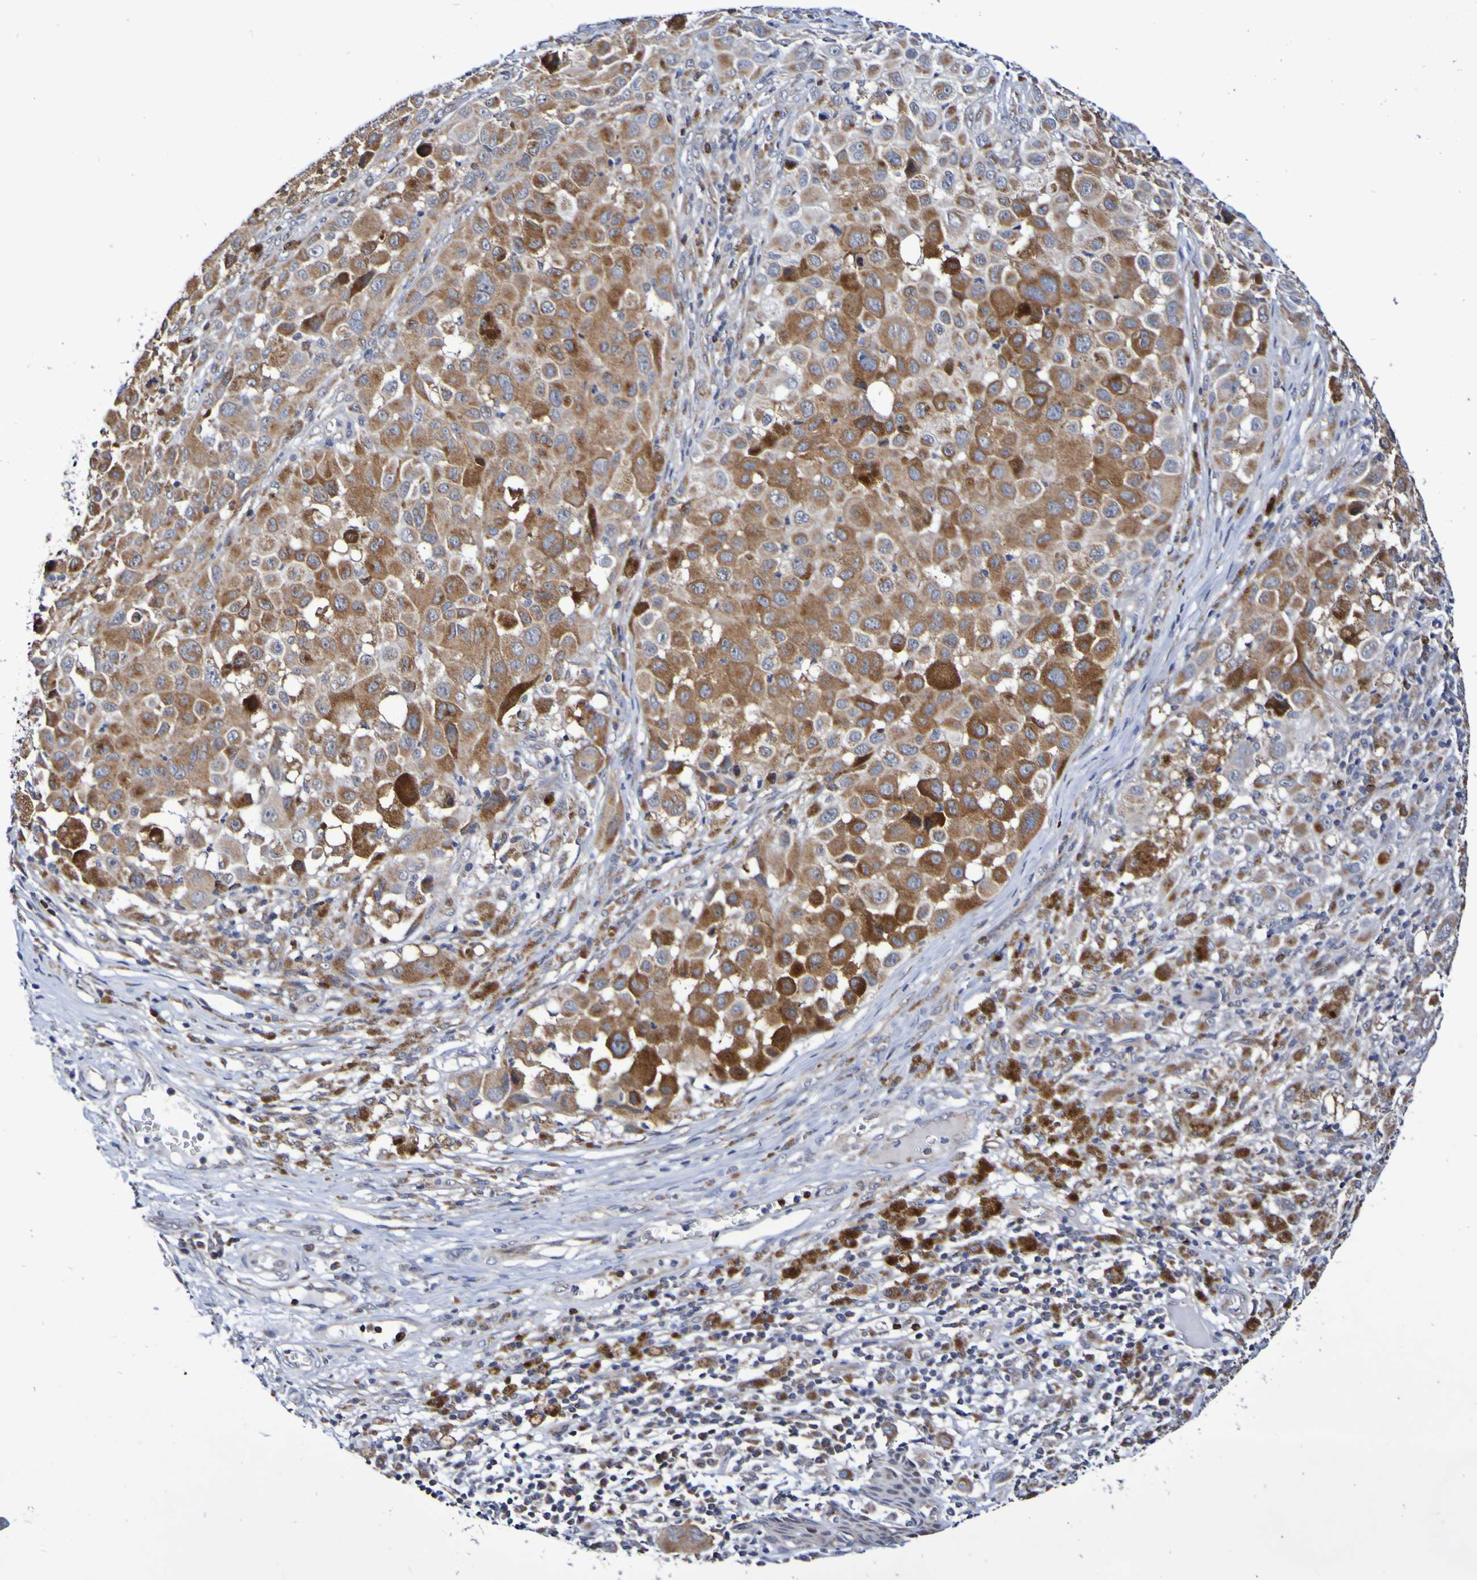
{"staining": {"intensity": "strong", "quantity": ">75%", "location": "cytoplasmic/membranous"}, "tissue": "melanoma", "cell_type": "Tumor cells", "image_type": "cancer", "snomed": [{"axis": "morphology", "description": "Malignant melanoma, NOS"}, {"axis": "topography", "description": "Skin"}], "caption": "An IHC photomicrograph of neoplastic tissue is shown. Protein staining in brown labels strong cytoplasmic/membranous positivity in melanoma within tumor cells. The staining was performed using DAB to visualize the protein expression in brown, while the nuclei were stained in blue with hematoxylin (Magnification: 20x).", "gene": "GJB1", "patient": {"sex": "male", "age": 96}}